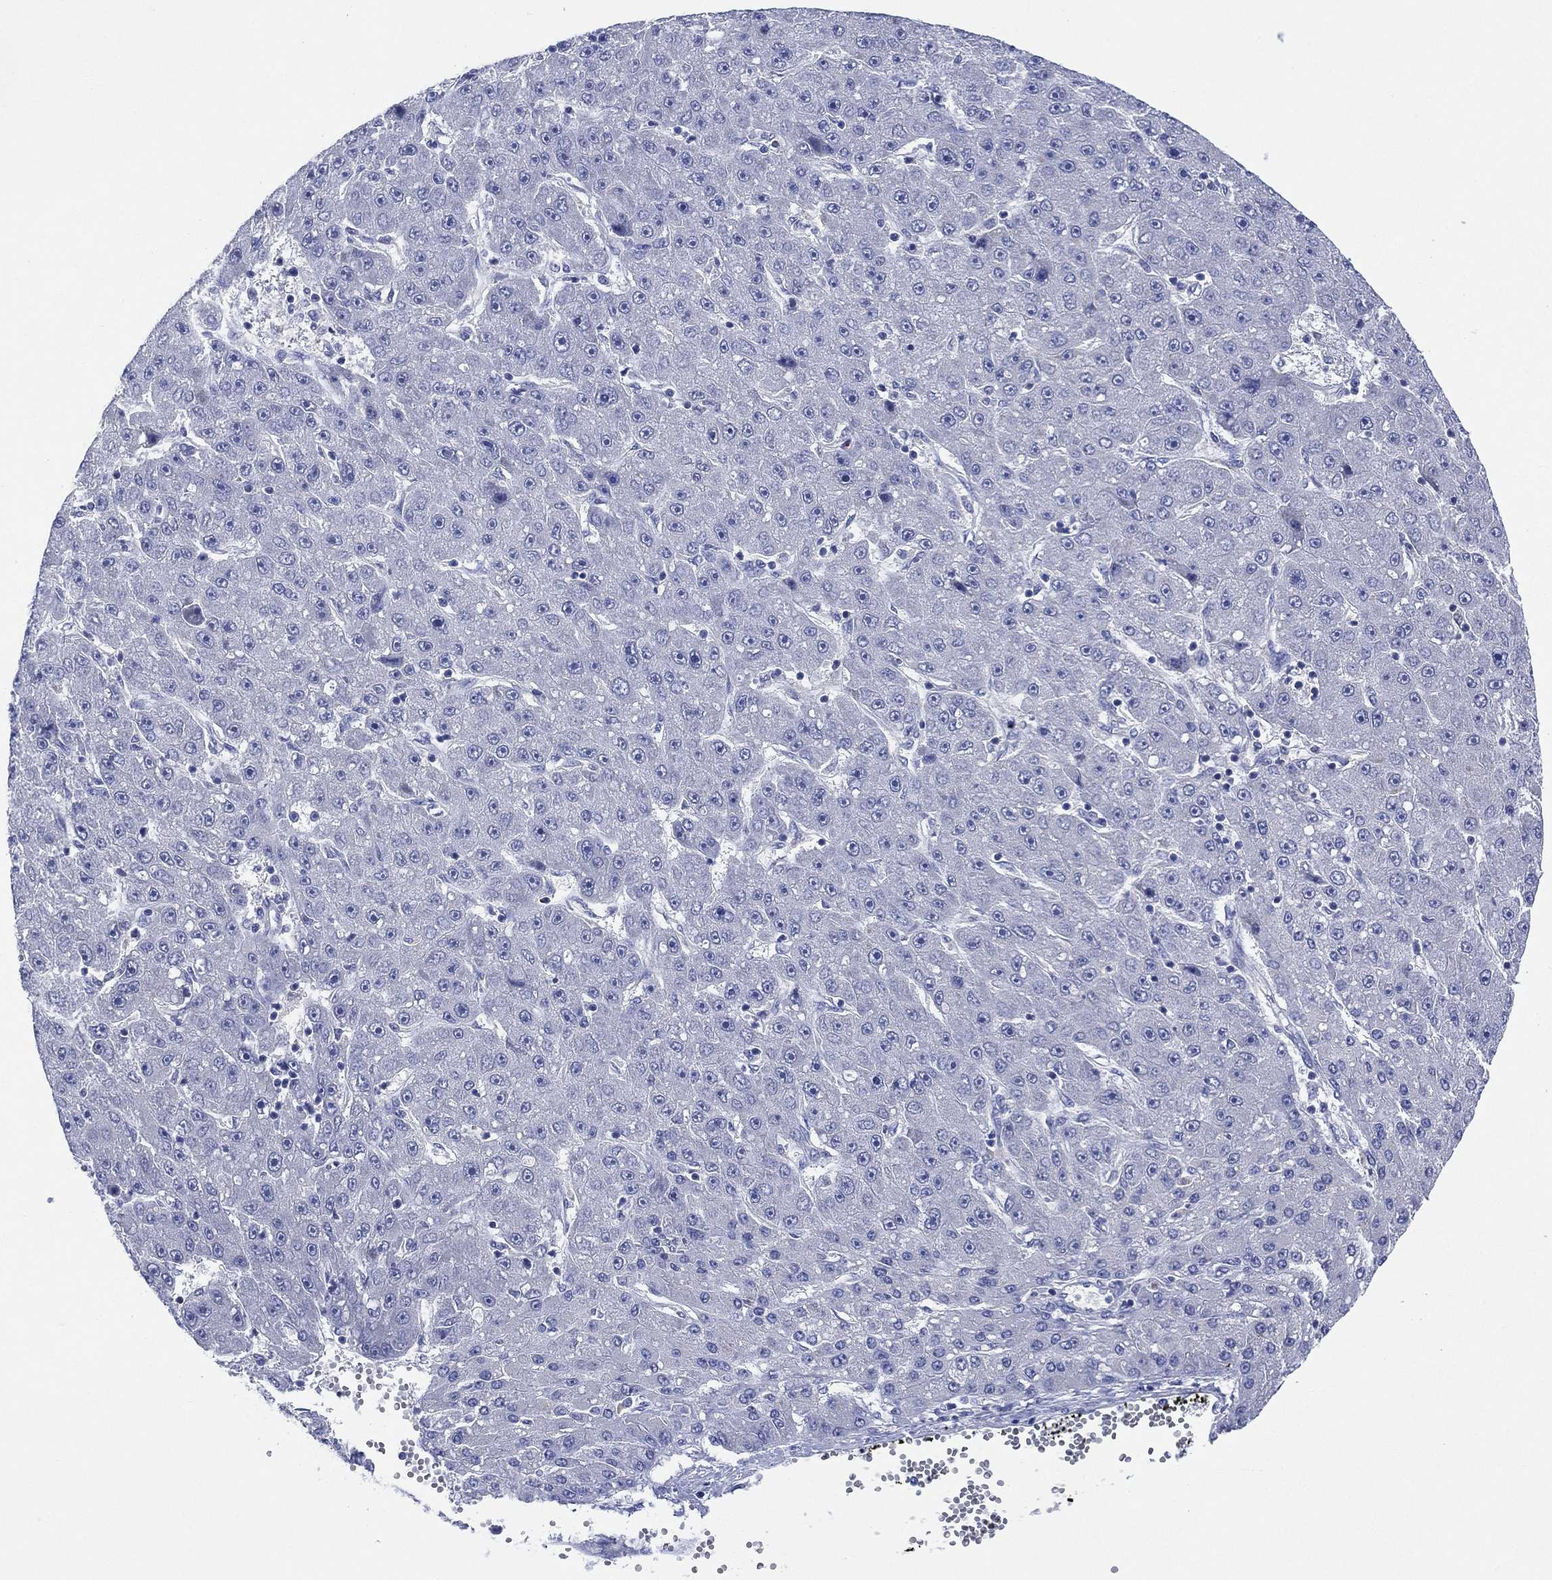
{"staining": {"intensity": "negative", "quantity": "none", "location": "none"}, "tissue": "liver cancer", "cell_type": "Tumor cells", "image_type": "cancer", "snomed": [{"axis": "morphology", "description": "Carcinoma, Hepatocellular, NOS"}, {"axis": "topography", "description": "Liver"}], "caption": "This is a image of IHC staining of liver cancer, which shows no expression in tumor cells.", "gene": "CHRNA3", "patient": {"sex": "male", "age": 67}}